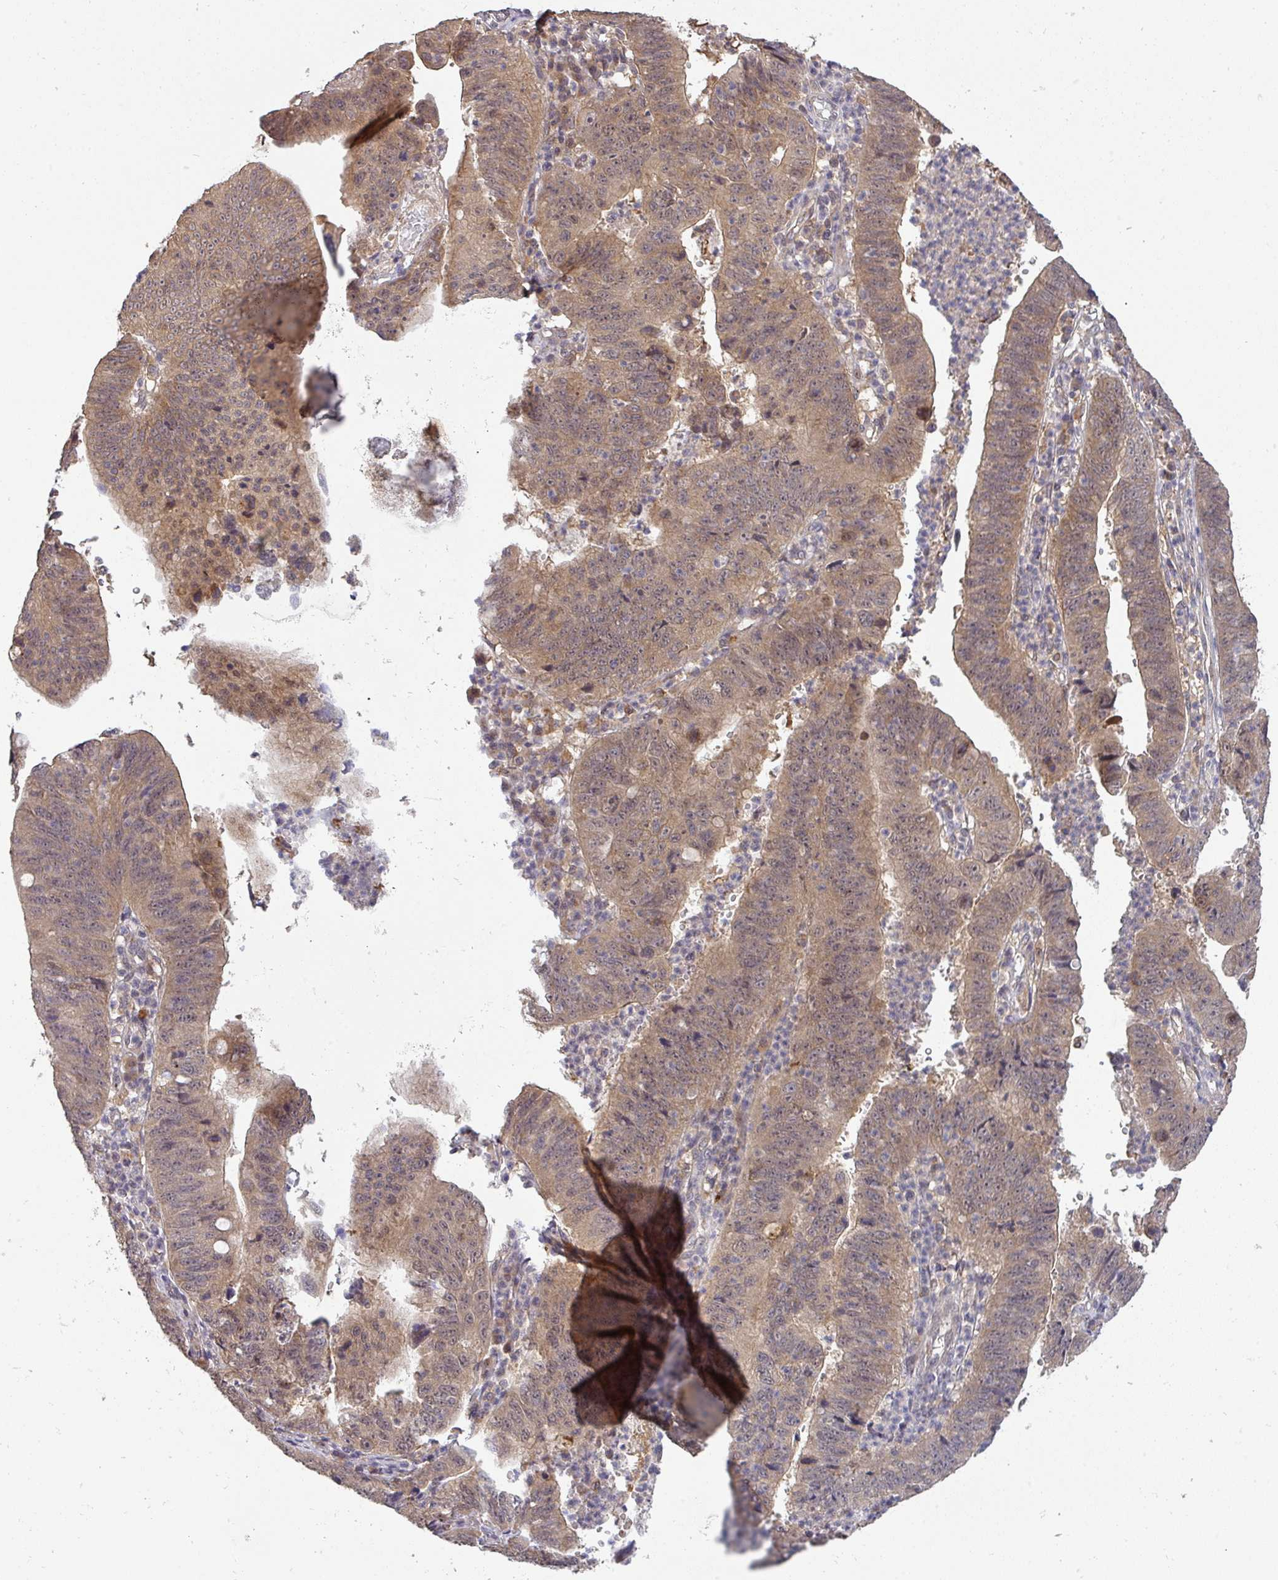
{"staining": {"intensity": "weak", "quantity": ">75%", "location": "cytoplasmic/membranous"}, "tissue": "stomach cancer", "cell_type": "Tumor cells", "image_type": "cancer", "snomed": [{"axis": "morphology", "description": "Adenocarcinoma, NOS"}, {"axis": "topography", "description": "Stomach"}], "caption": "Immunohistochemistry (IHC) micrograph of stomach cancer stained for a protein (brown), which demonstrates low levels of weak cytoplasmic/membranous staining in about >75% of tumor cells.", "gene": "CCDC121", "patient": {"sex": "male", "age": 59}}